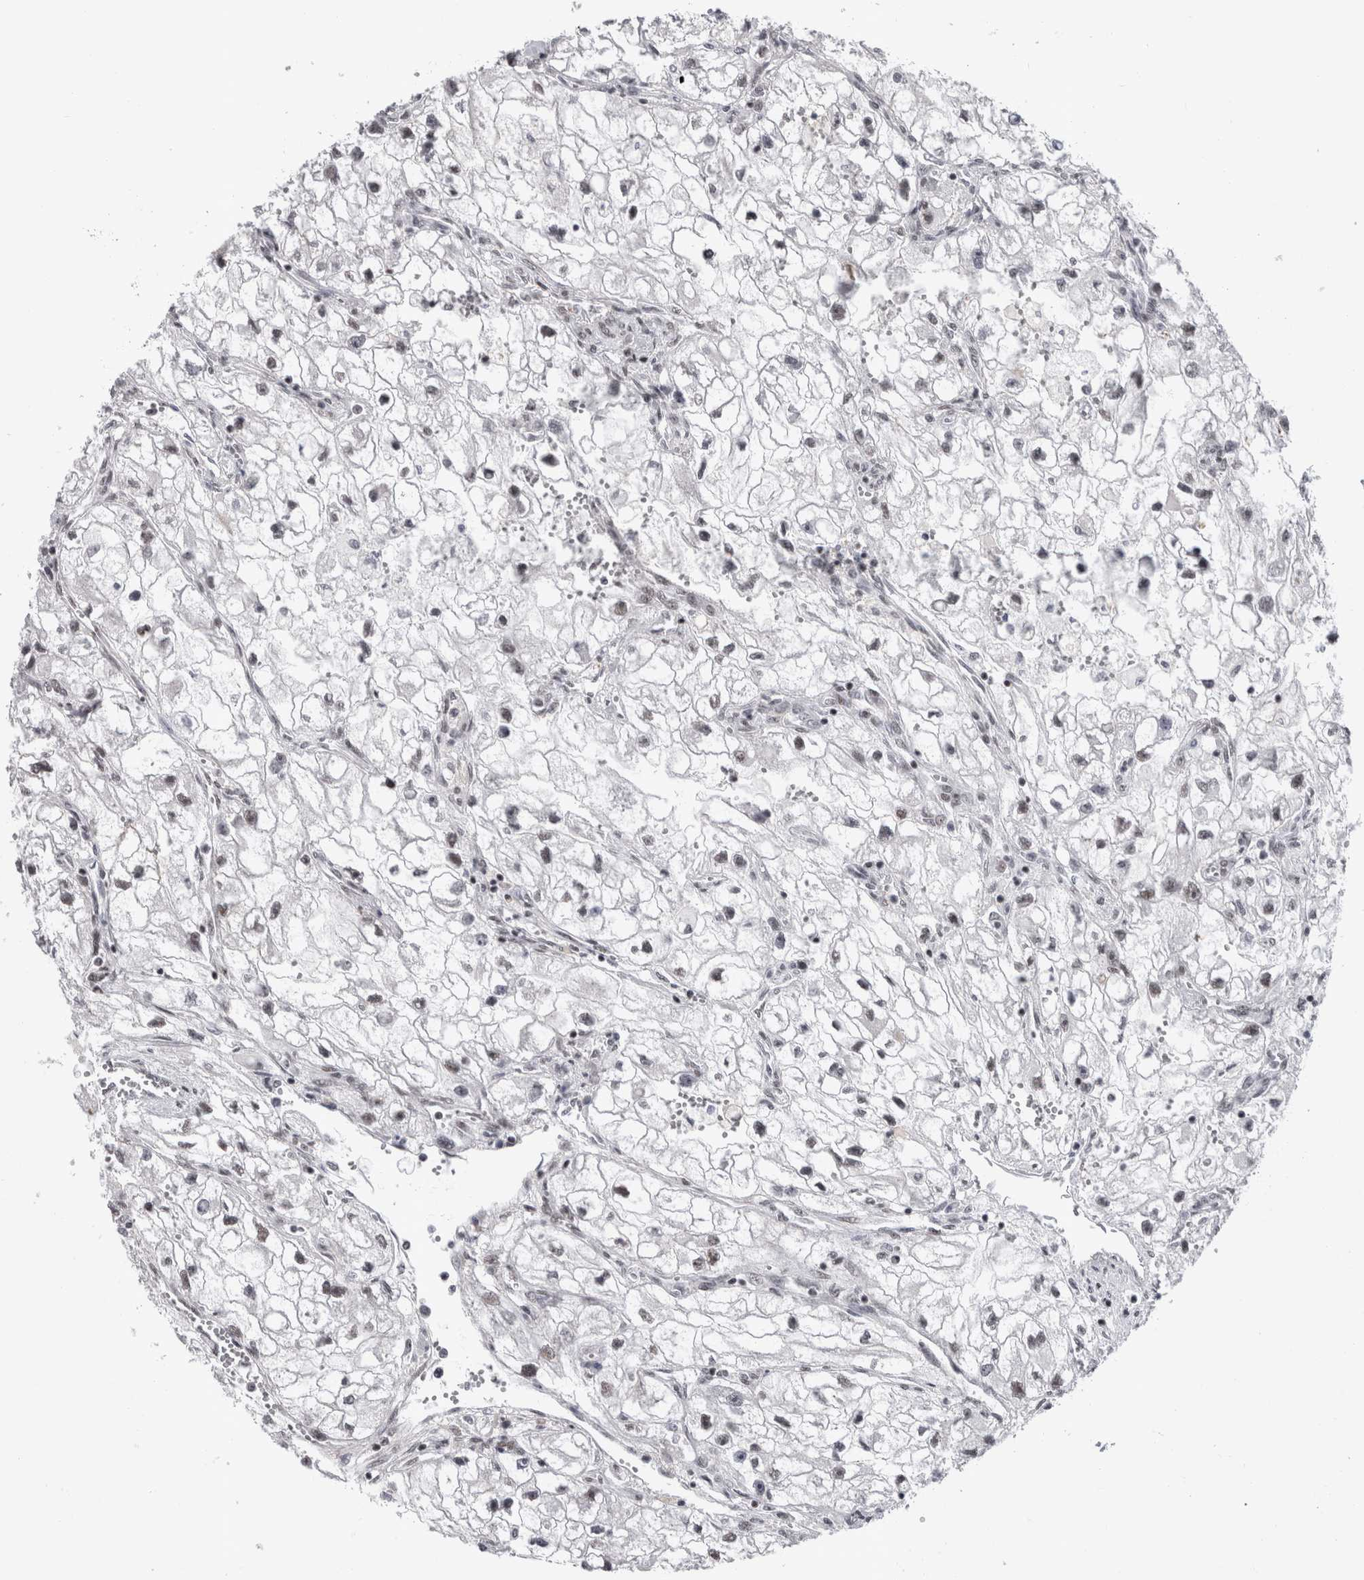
{"staining": {"intensity": "weak", "quantity": "<25%", "location": "nuclear"}, "tissue": "renal cancer", "cell_type": "Tumor cells", "image_type": "cancer", "snomed": [{"axis": "morphology", "description": "Adenocarcinoma, NOS"}, {"axis": "topography", "description": "Kidney"}], "caption": "Renal cancer stained for a protein using immunohistochemistry (IHC) exhibits no expression tumor cells.", "gene": "ARID4B", "patient": {"sex": "female", "age": 70}}